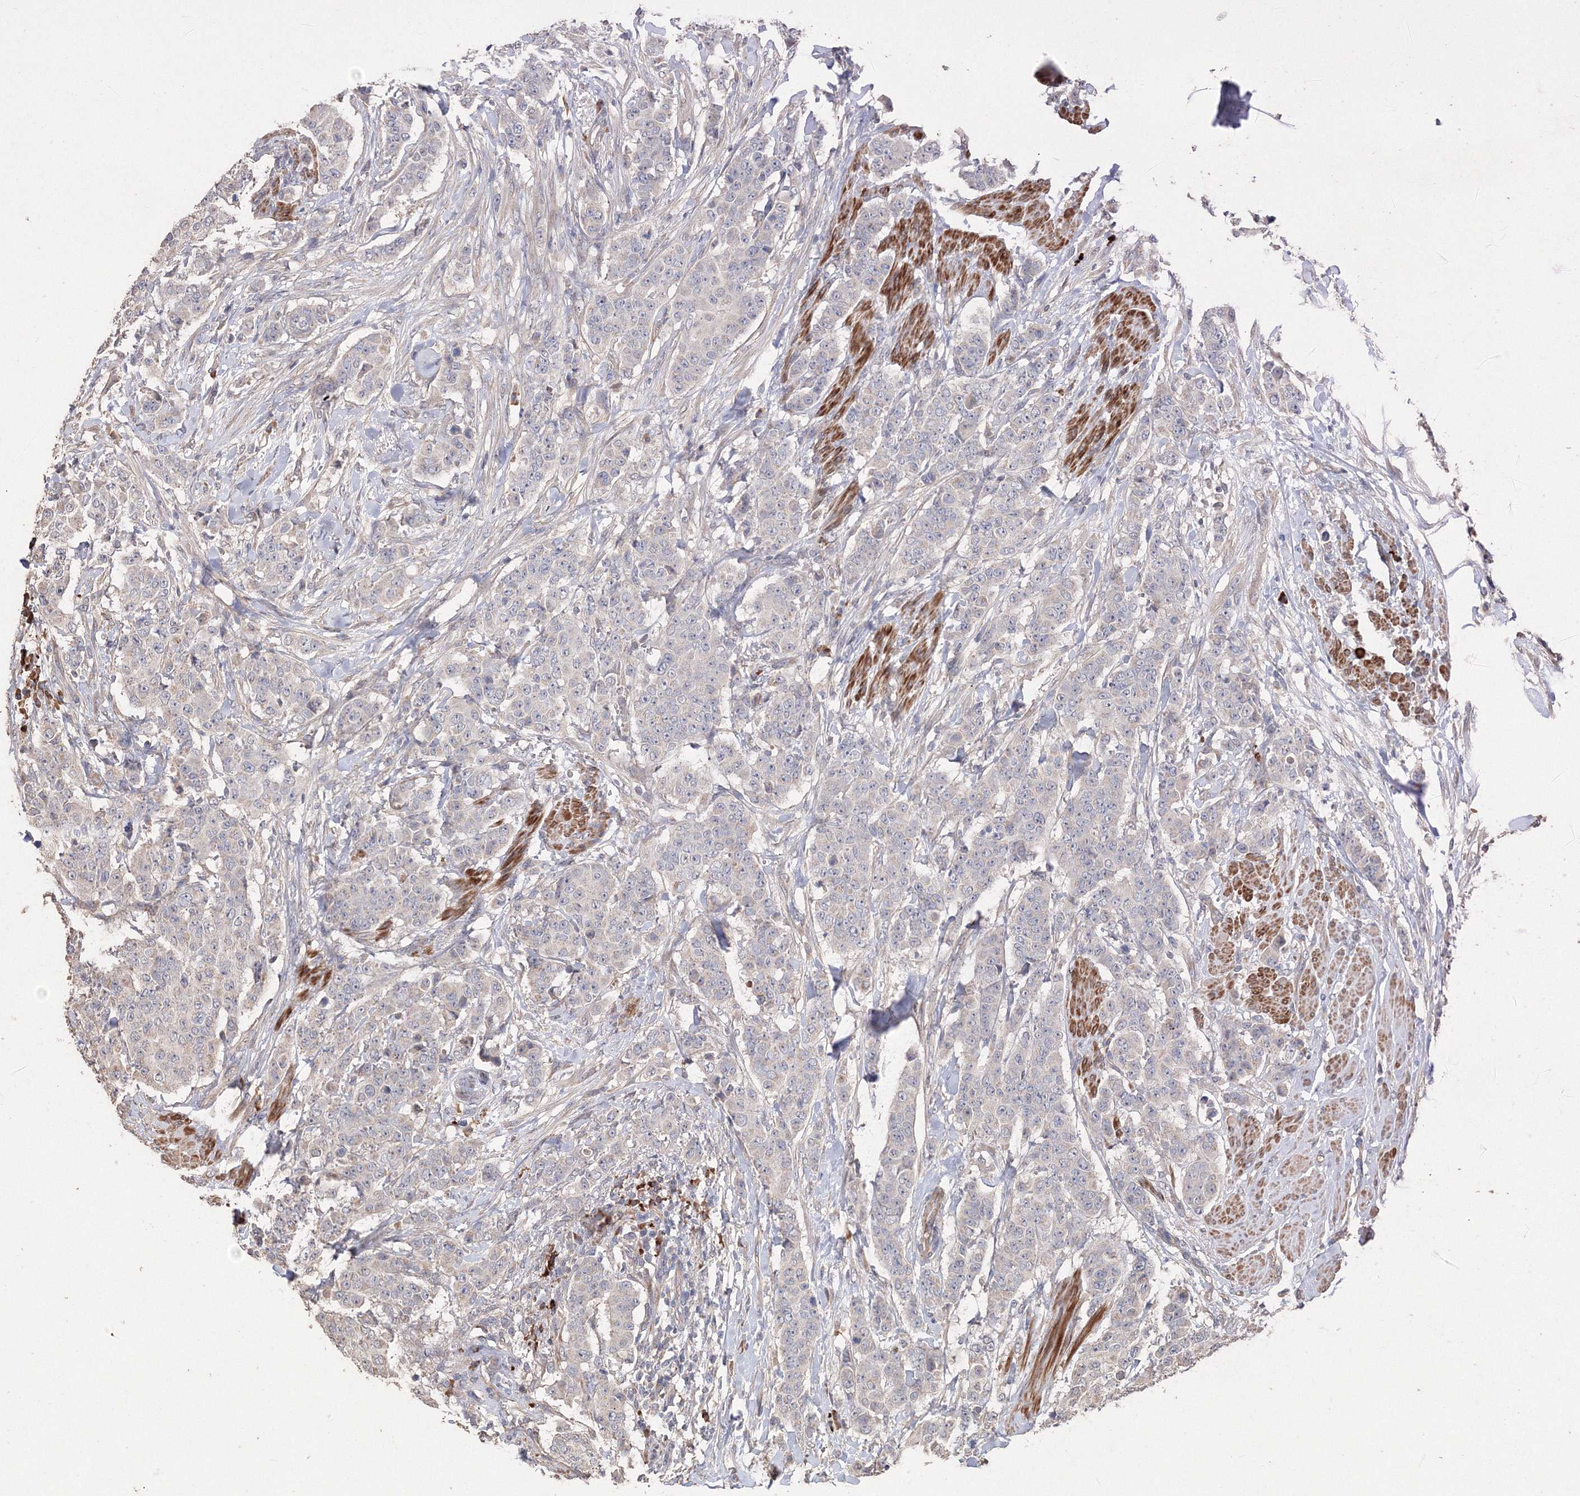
{"staining": {"intensity": "negative", "quantity": "none", "location": "none"}, "tissue": "breast cancer", "cell_type": "Tumor cells", "image_type": "cancer", "snomed": [{"axis": "morphology", "description": "Duct carcinoma"}, {"axis": "topography", "description": "Breast"}], "caption": "Protein analysis of breast cancer demonstrates no significant positivity in tumor cells.", "gene": "NALF2", "patient": {"sex": "female", "age": 40}}